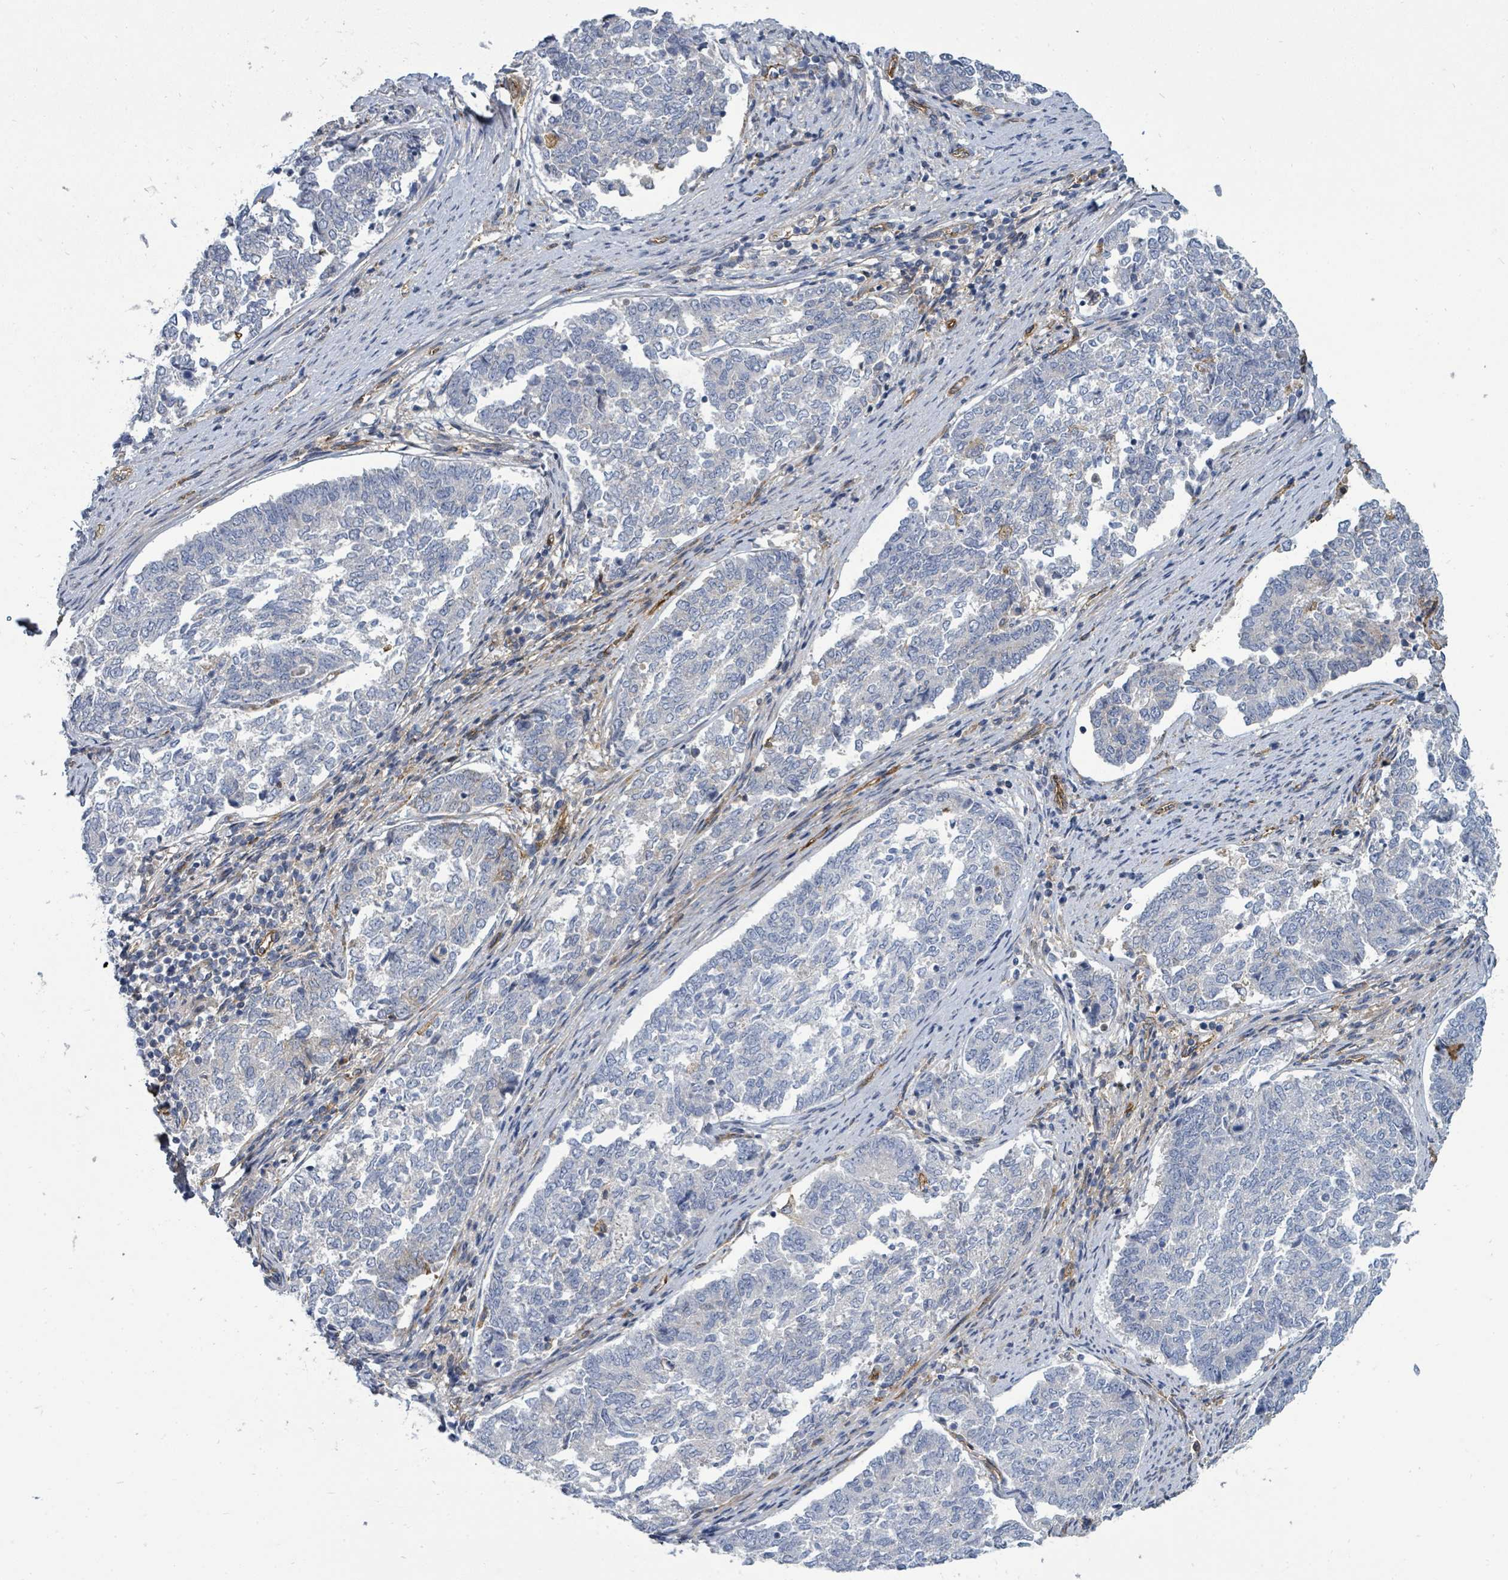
{"staining": {"intensity": "negative", "quantity": "none", "location": "none"}, "tissue": "endometrial cancer", "cell_type": "Tumor cells", "image_type": "cancer", "snomed": [{"axis": "morphology", "description": "Adenocarcinoma, NOS"}, {"axis": "topography", "description": "Endometrium"}], "caption": "IHC photomicrograph of neoplastic tissue: human endometrial cancer stained with DAB displays no significant protein positivity in tumor cells.", "gene": "IFIT1", "patient": {"sex": "female", "age": 80}}